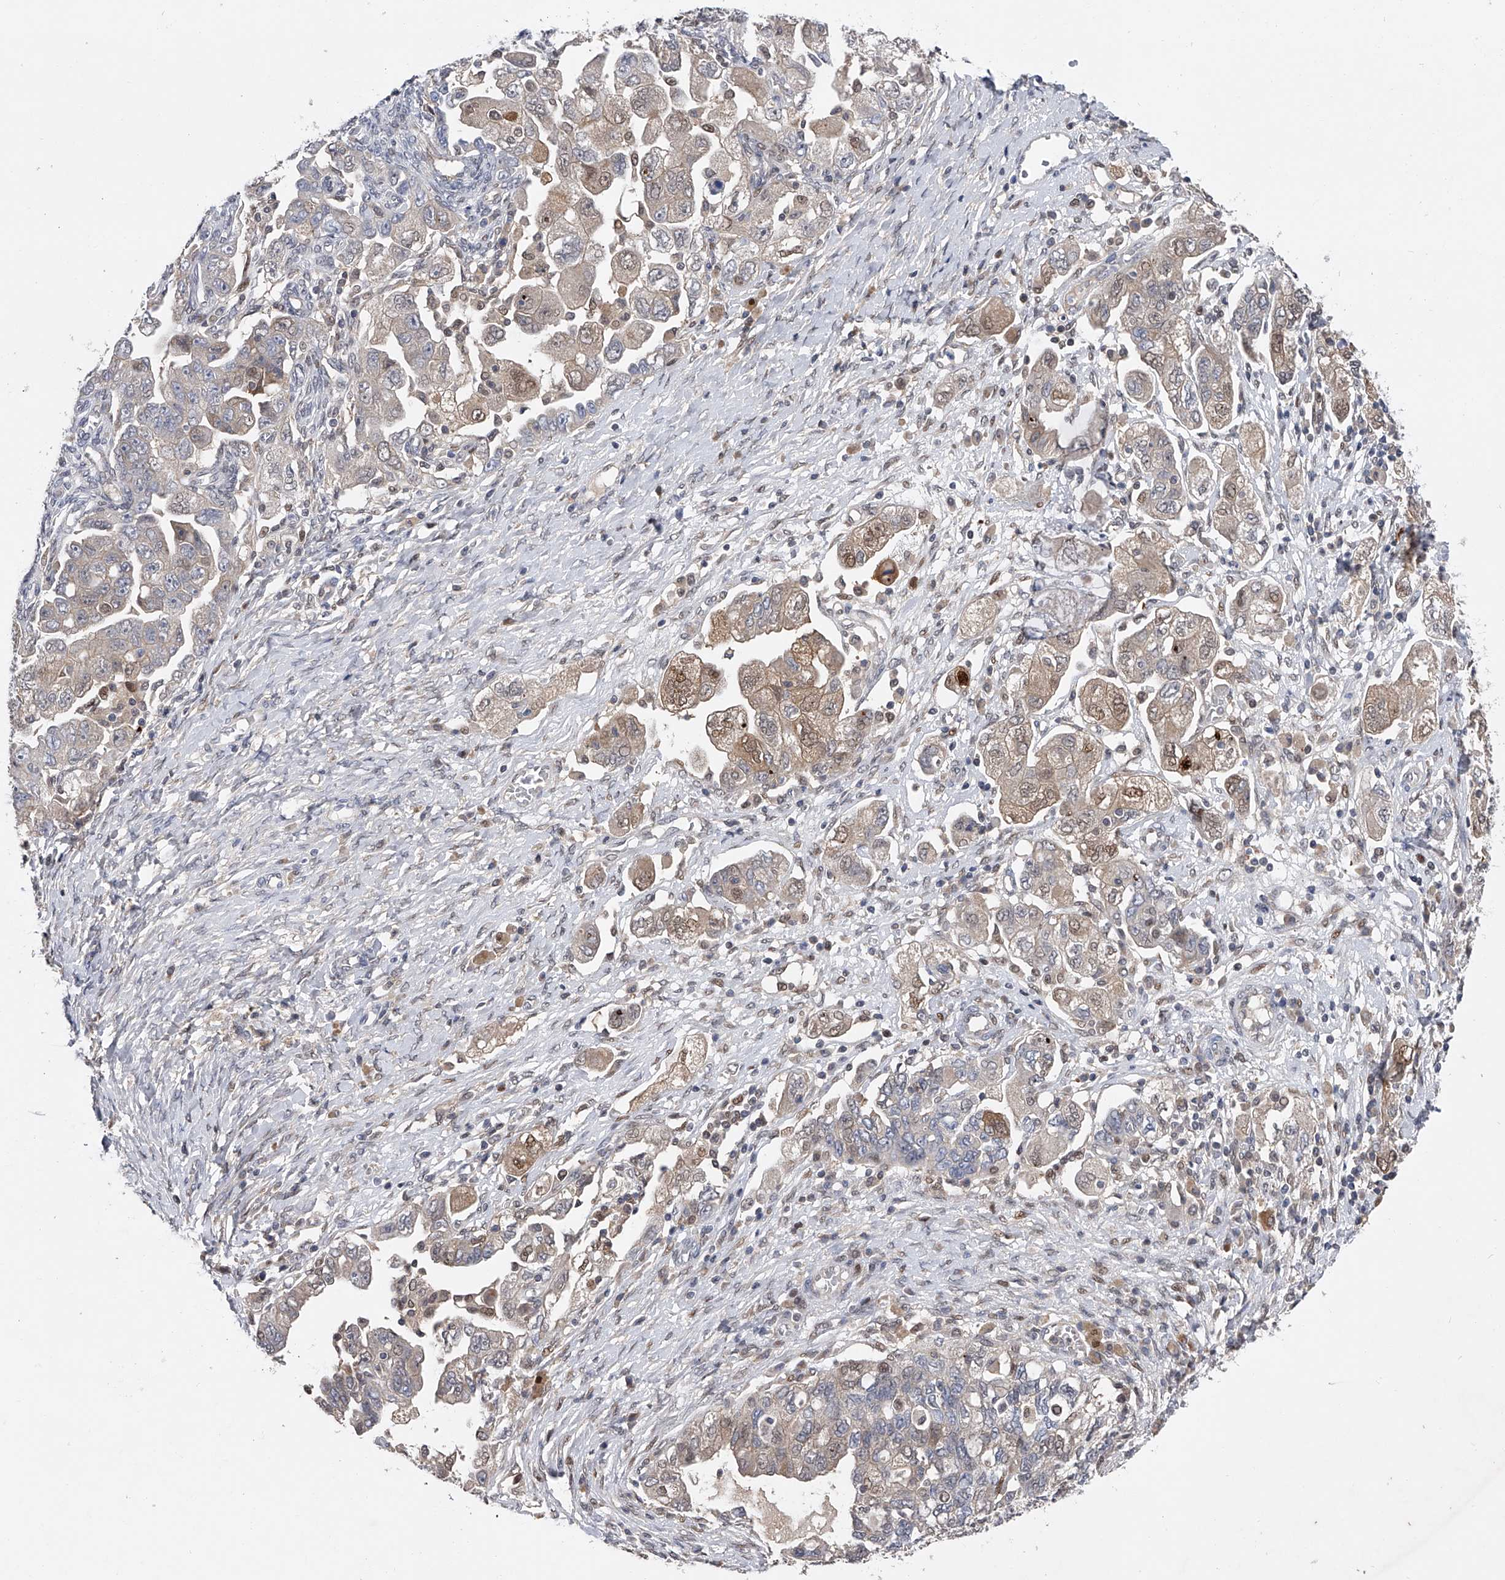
{"staining": {"intensity": "weak", "quantity": "25%-75%", "location": "cytoplasmic/membranous,nuclear"}, "tissue": "ovarian cancer", "cell_type": "Tumor cells", "image_type": "cancer", "snomed": [{"axis": "morphology", "description": "Carcinoma, NOS"}, {"axis": "morphology", "description": "Cystadenocarcinoma, serous, NOS"}, {"axis": "topography", "description": "Ovary"}], "caption": "Approximately 25%-75% of tumor cells in human ovarian cancer (carcinoma) reveal weak cytoplasmic/membranous and nuclear protein positivity as visualized by brown immunohistochemical staining.", "gene": "RWDD2A", "patient": {"sex": "female", "age": 69}}